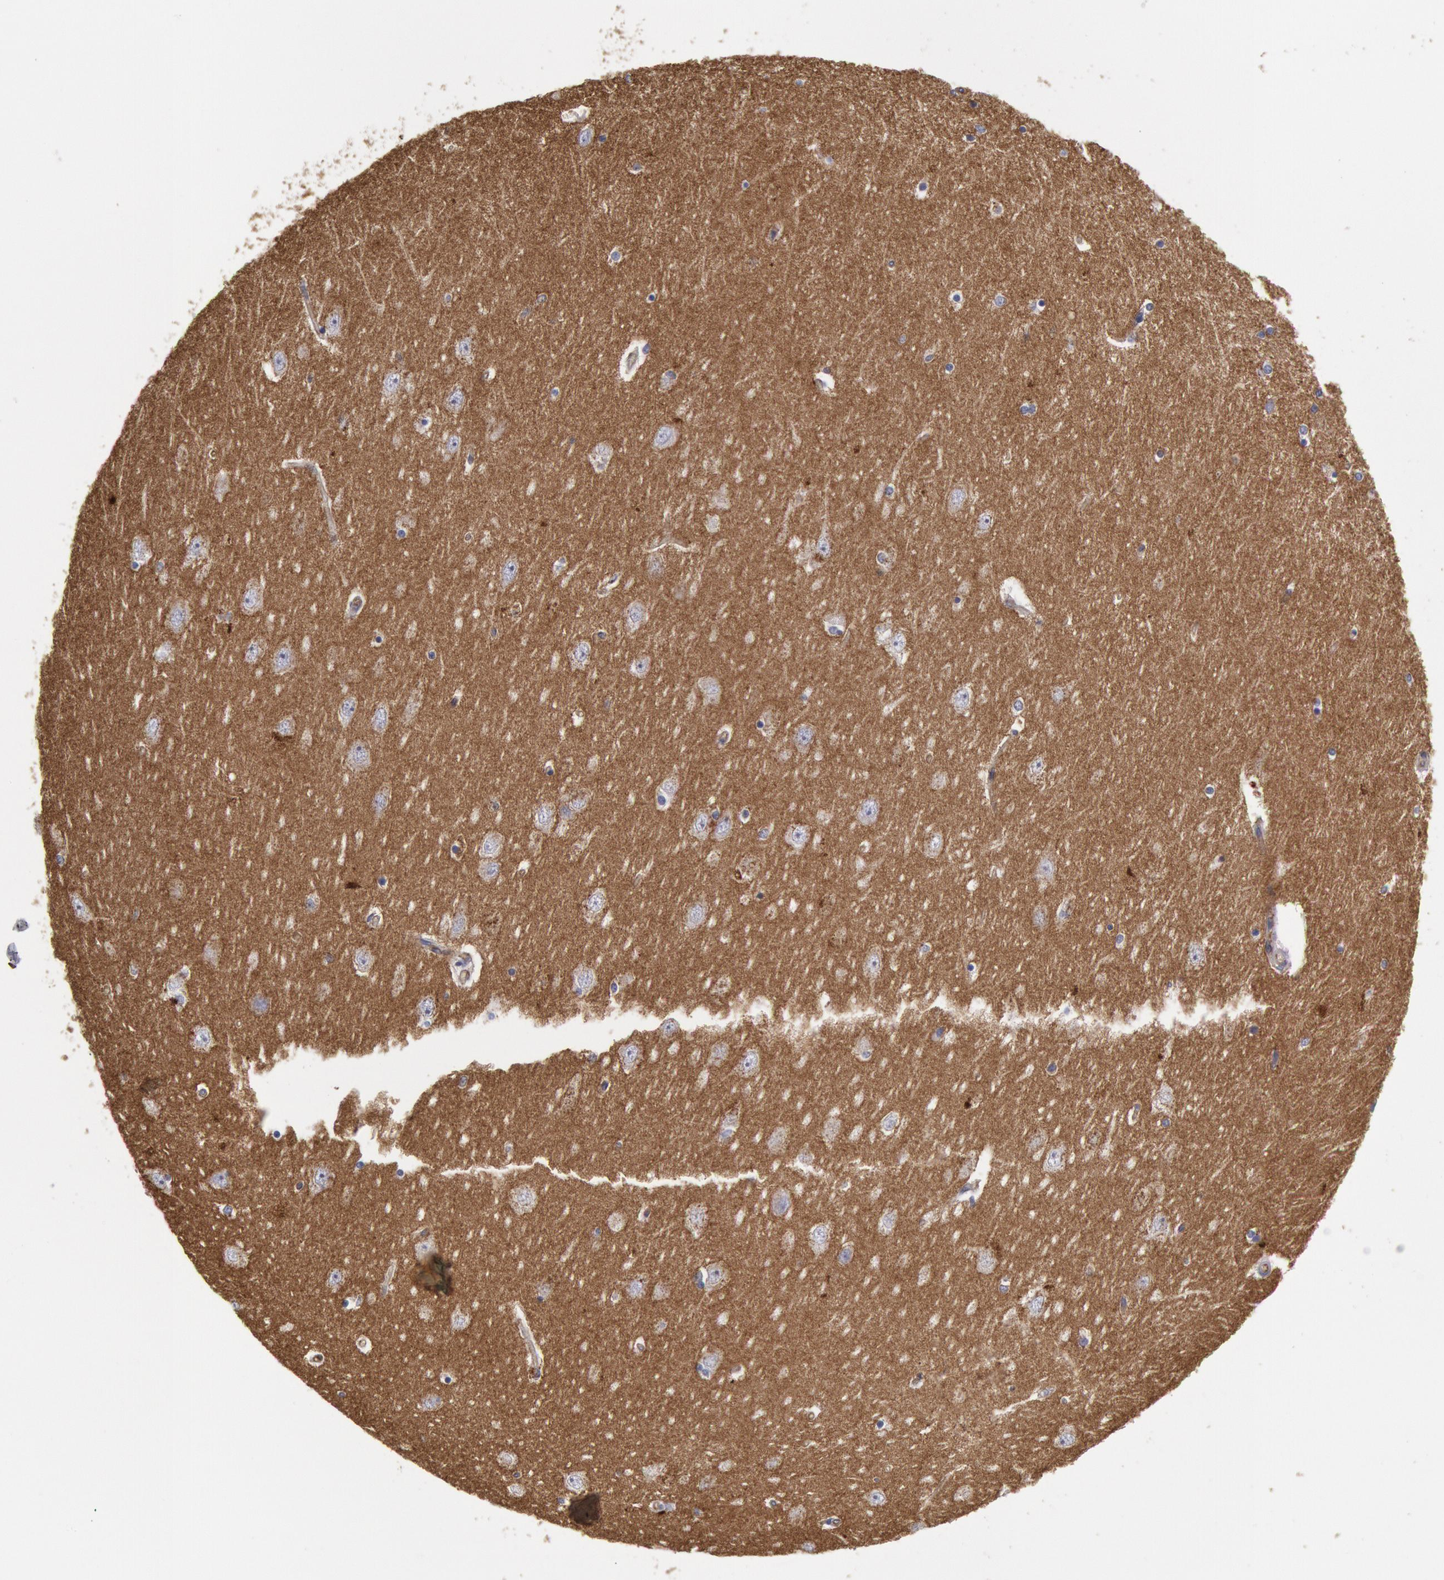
{"staining": {"intensity": "negative", "quantity": "none", "location": "none"}, "tissue": "hippocampus", "cell_type": "Glial cells", "image_type": "normal", "snomed": [{"axis": "morphology", "description": "Normal tissue, NOS"}, {"axis": "topography", "description": "Hippocampus"}], "caption": "Glial cells are negative for protein expression in unremarkable human hippocampus. The staining is performed using DAB brown chromogen with nuclei counter-stained in using hematoxylin.", "gene": "FLOT1", "patient": {"sex": "female", "age": 54}}